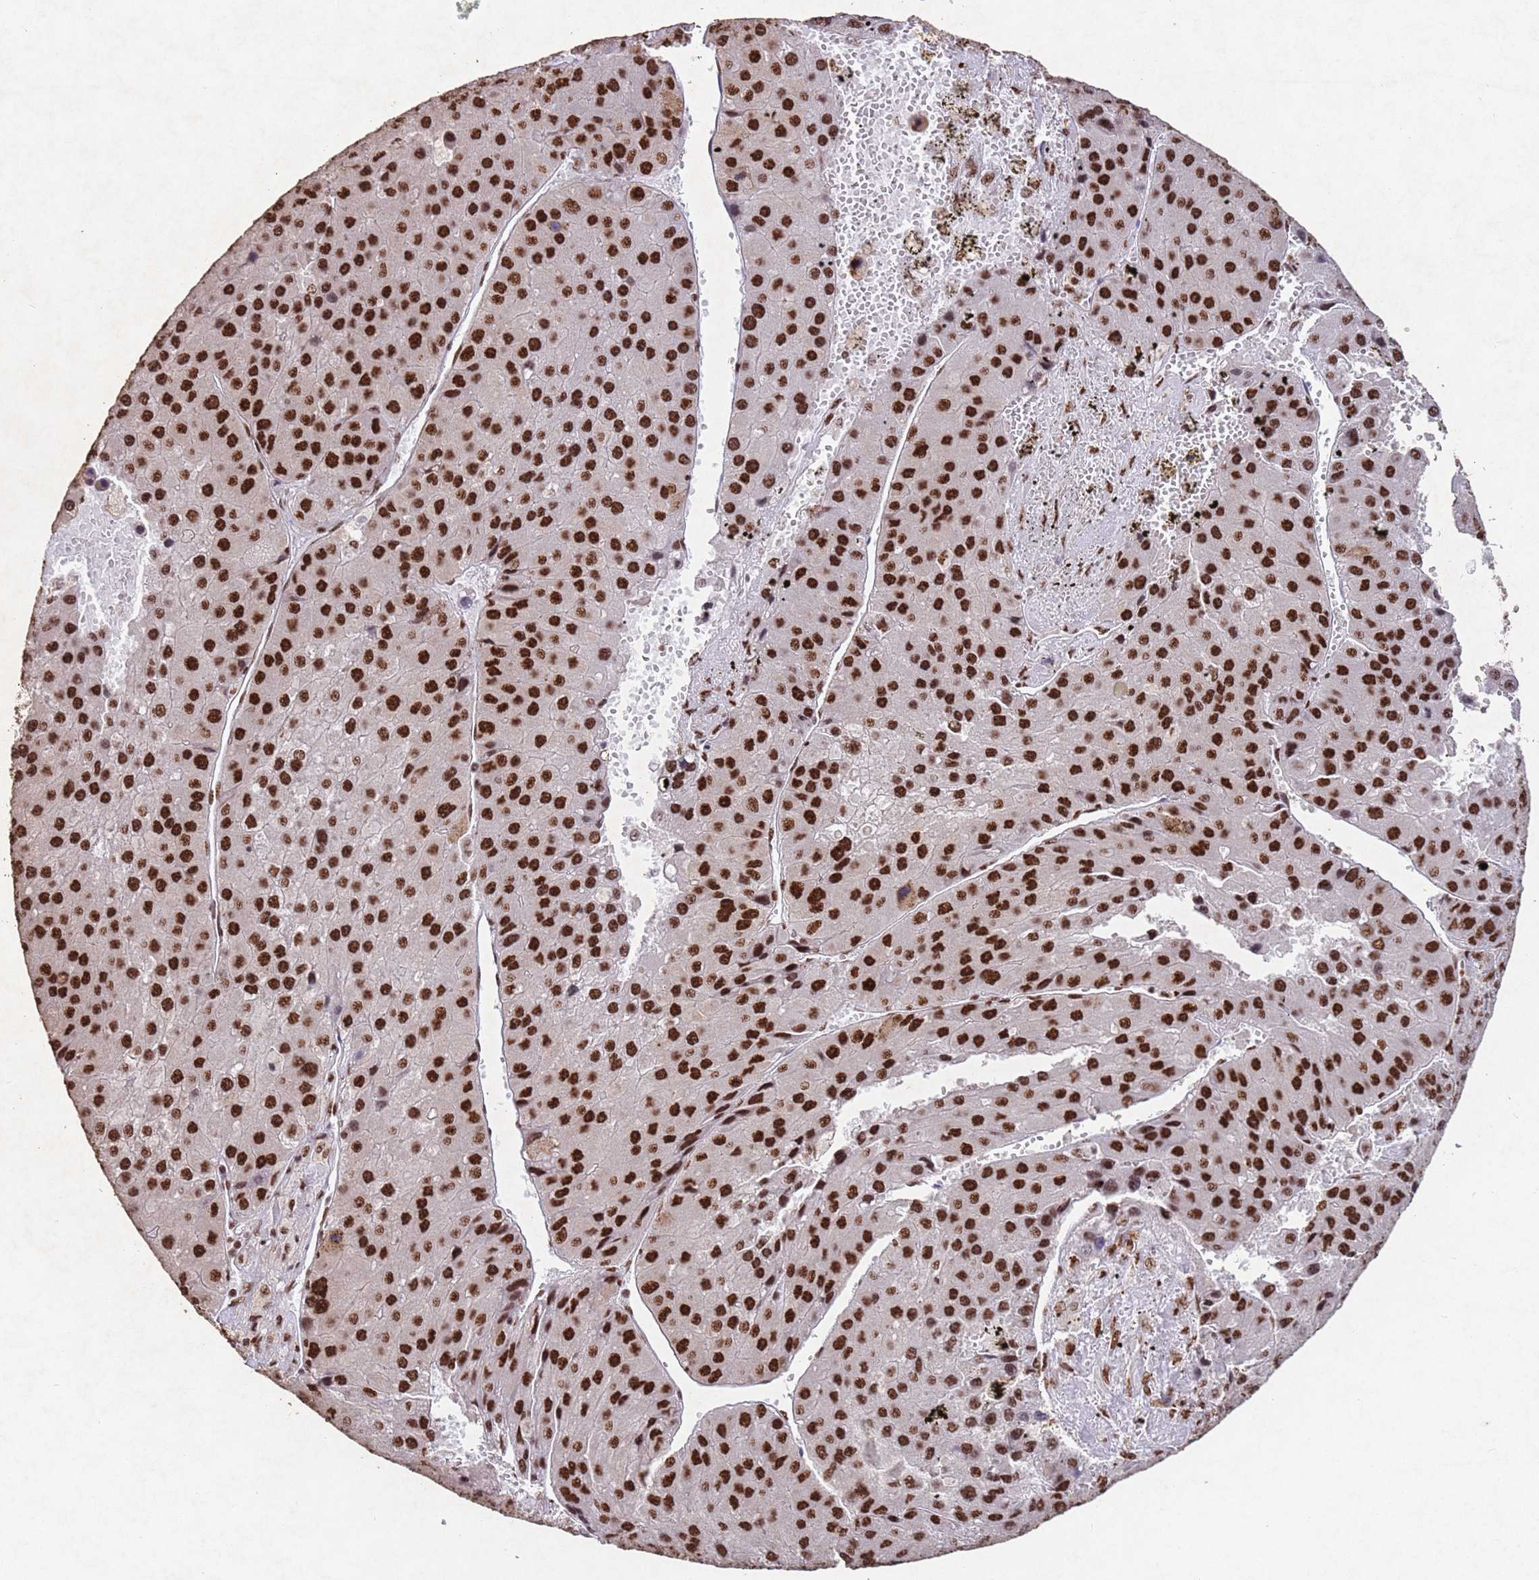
{"staining": {"intensity": "strong", "quantity": ">75%", "location": "nuclear"}, "tissue": "liver cancer", "cell_type": "Tumor cells", "image_type": "cancer", "snomed": [{"axis": "morphology", "description": "Carcinoma, Hepatocellular, NOS"}, {"axis": "topography", "description": "Liver"}], "caption": "This image reveals immunohistochemistry staining of liver cancer, with high strong nuclear staining in about >75% of tumor cells.", "gene": "ESF1", "patient": {"sex": "female", "age": 73}}